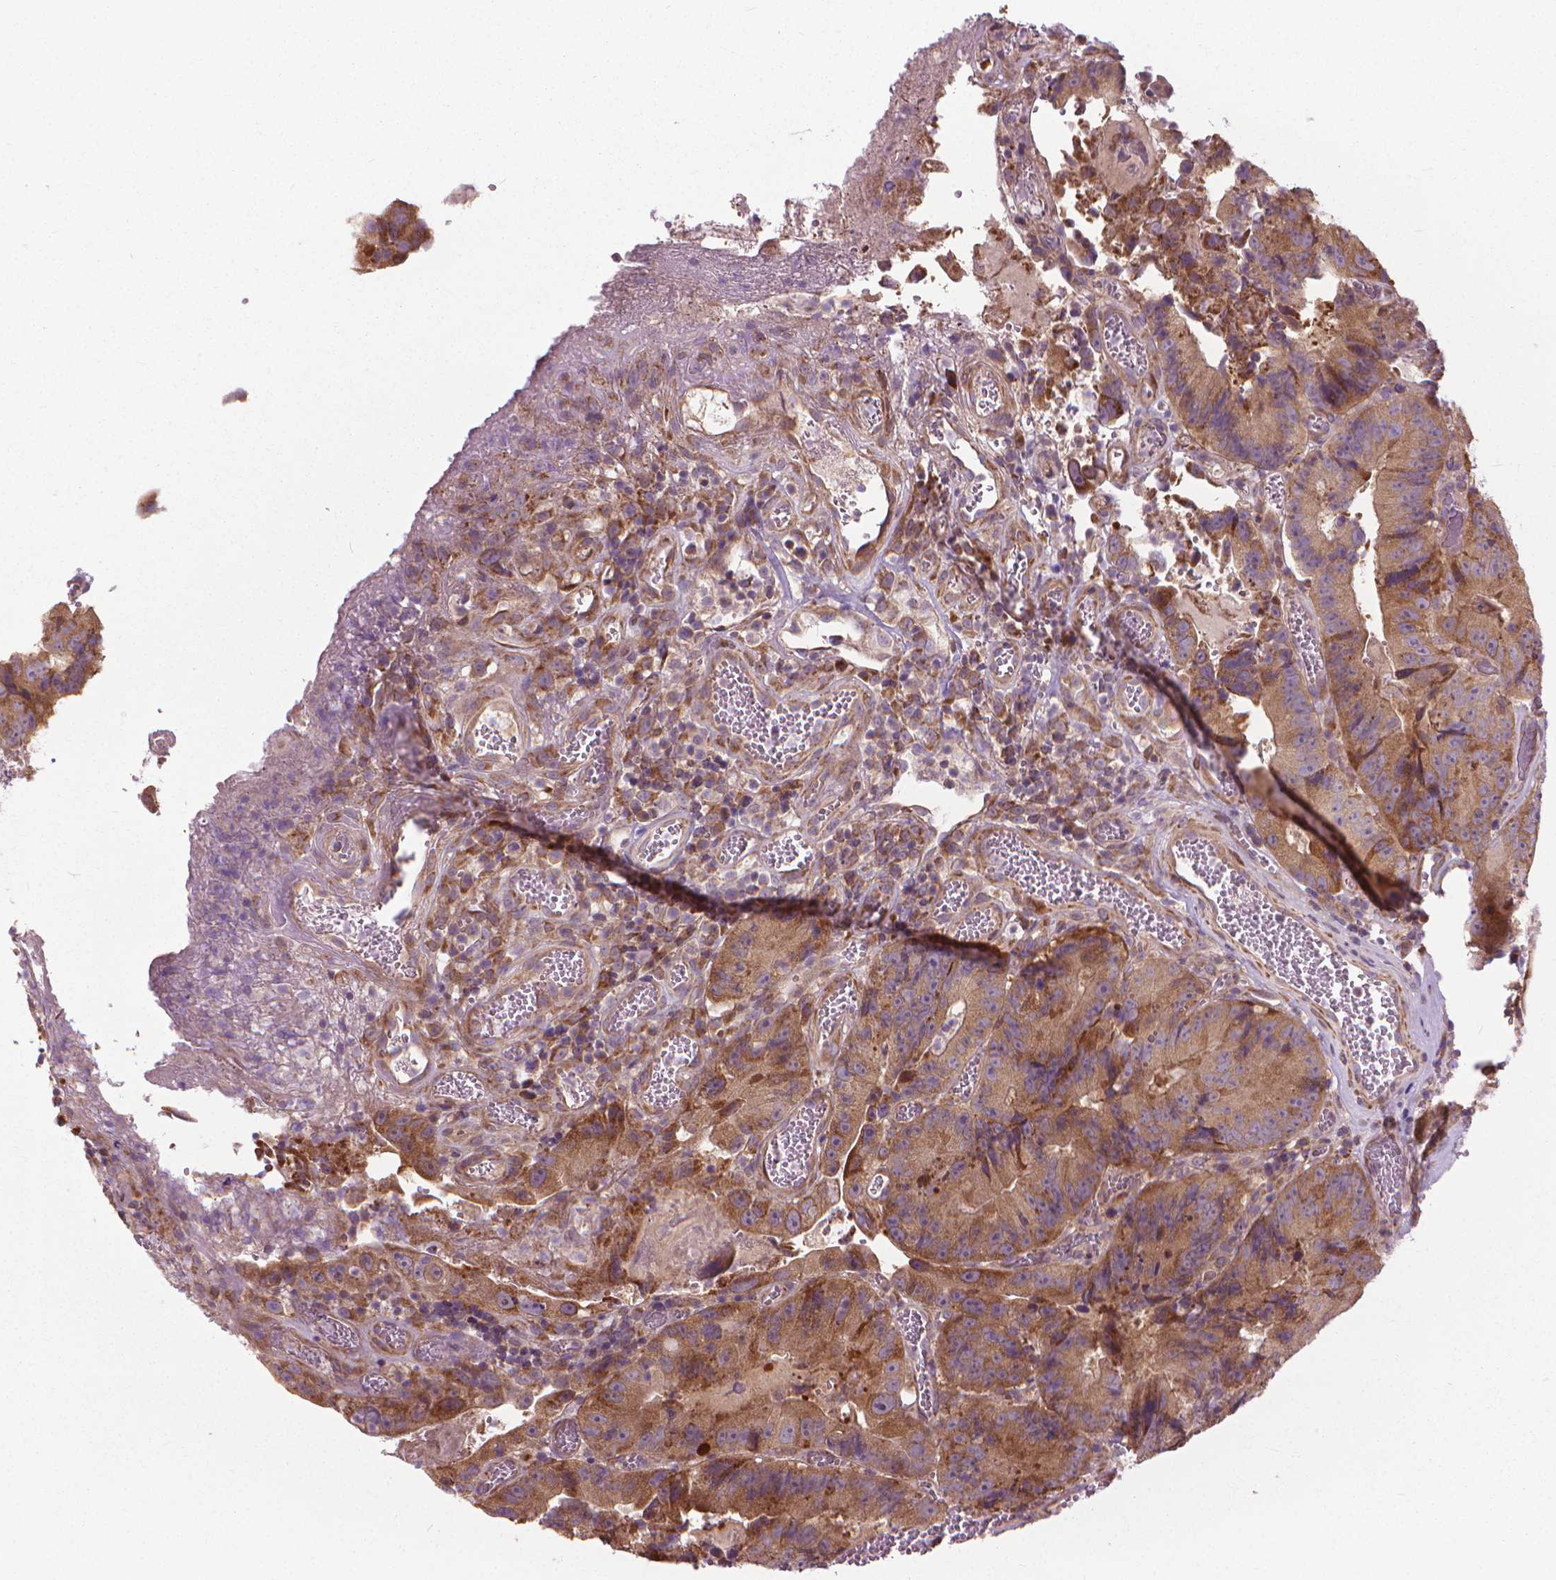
{"staining": {"intensity": "moderate", "quantity": ">75%", "location": "cytoplasmic/membranous"}, "tissue": "colorectal cancer", "cell_type": "Tumor cells", "image_type": "cancer", "snomed": [{"axis": "morphology", "description": "Adenocarcinoma, NOS"}, {"axis": "topography", "description": "Colon"}], "caption": "Tumor cells exhibit medium levels of moderate cytoplasmic/membranous staining in approximately >75% of cells in colorectal cancer.", "gene": "NUDT1", "patient": {"sex": "female", "age": 86}}